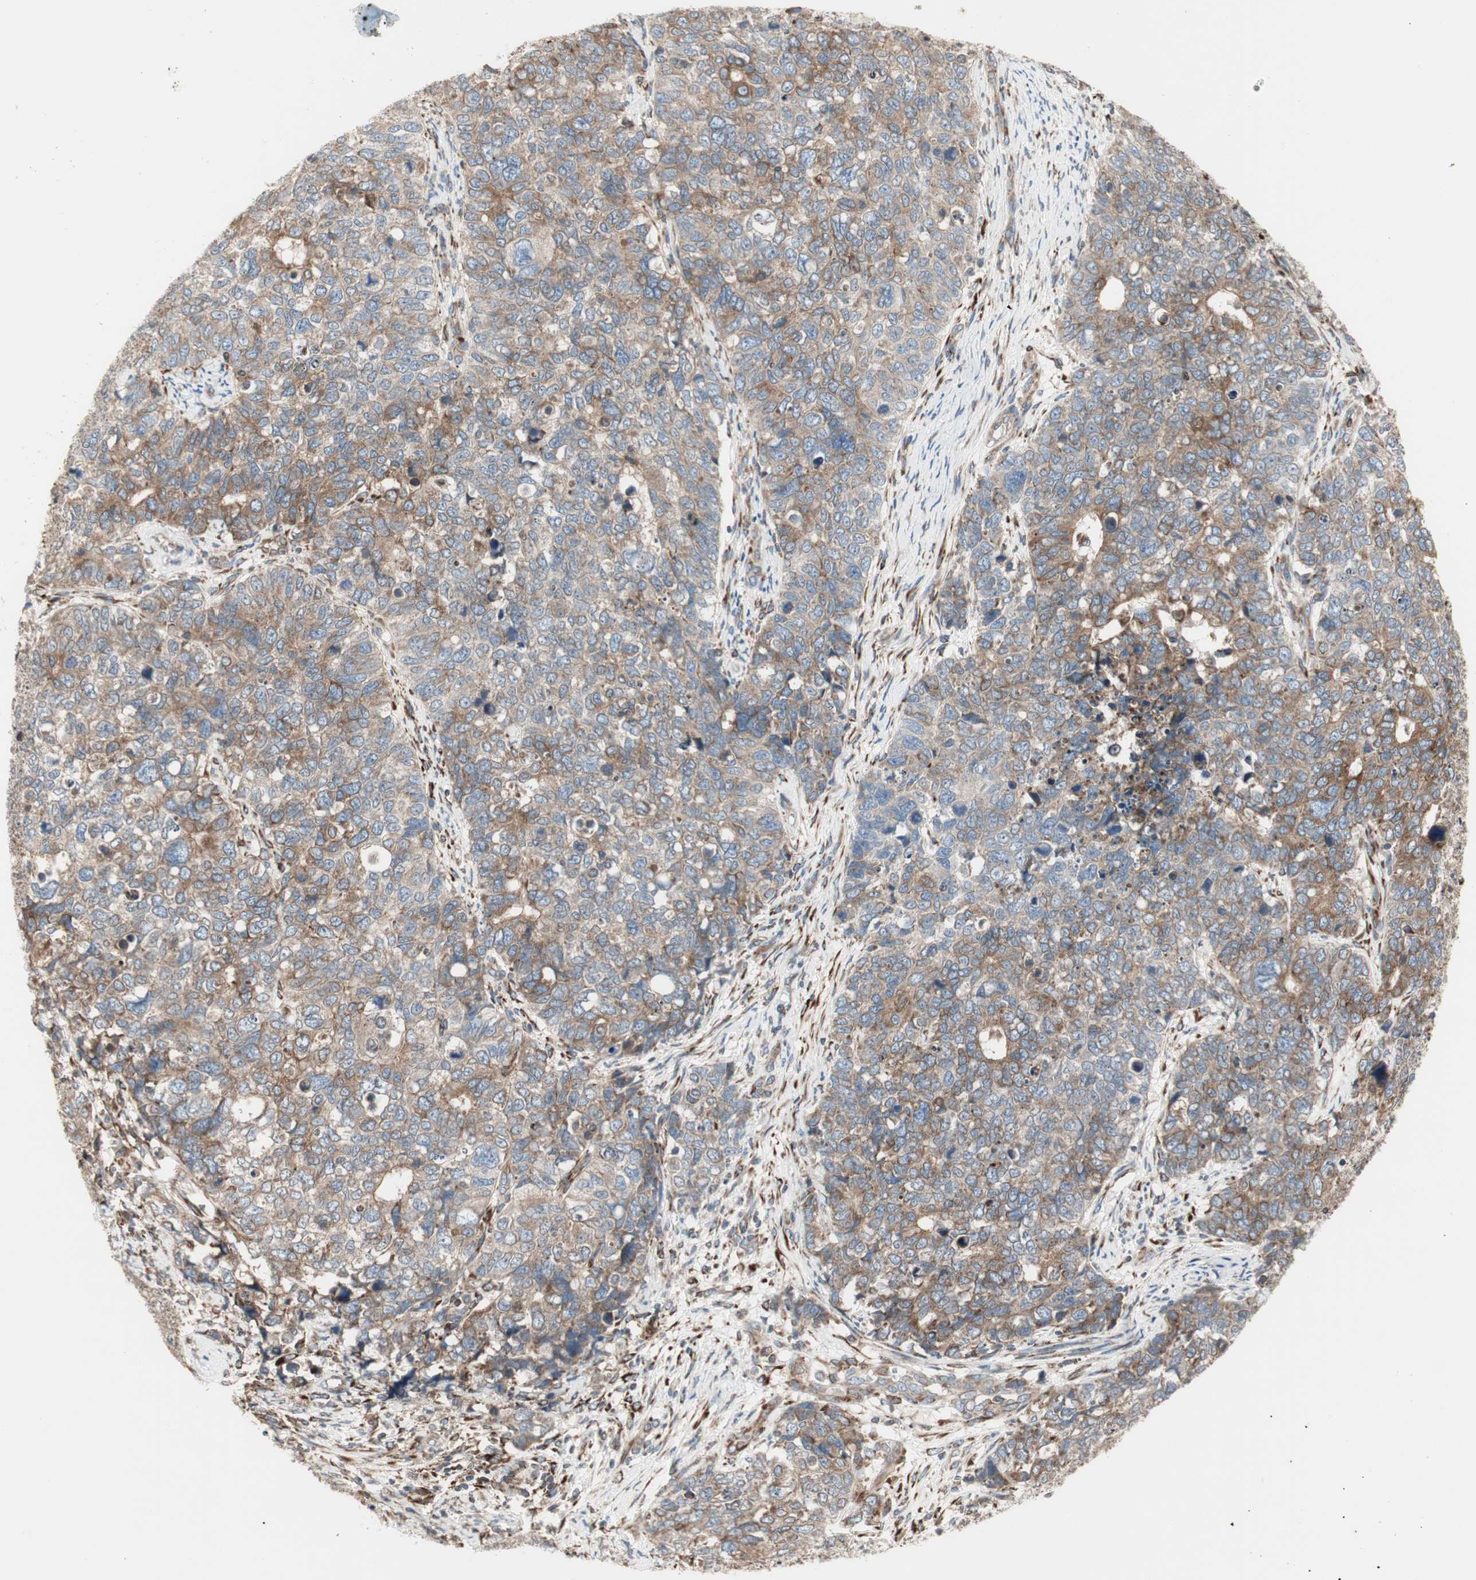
{"staining": {"intensity": "moderate", "quantity": ">75%", "location": "cytoplasmic/membranous"}, "tissue": "cervical cancer", "cell_type": "Tumor cells", "image_type": "cancer", "snomed": [{"axis": "morphology", "description": "Squamous cell carcinoma, NOS"}, {"axis": "topography", "description": "Cervix"}], "caption": "Protein staining demonstrates moderate cytoplasmic/membranous expression in approximately >75% of tumor cells in cervical cancer. (DAB IHC with brightfield microscopy, high magnification).", "gene": "H6PD", "patient": {"sex": "female", "age": 63}}